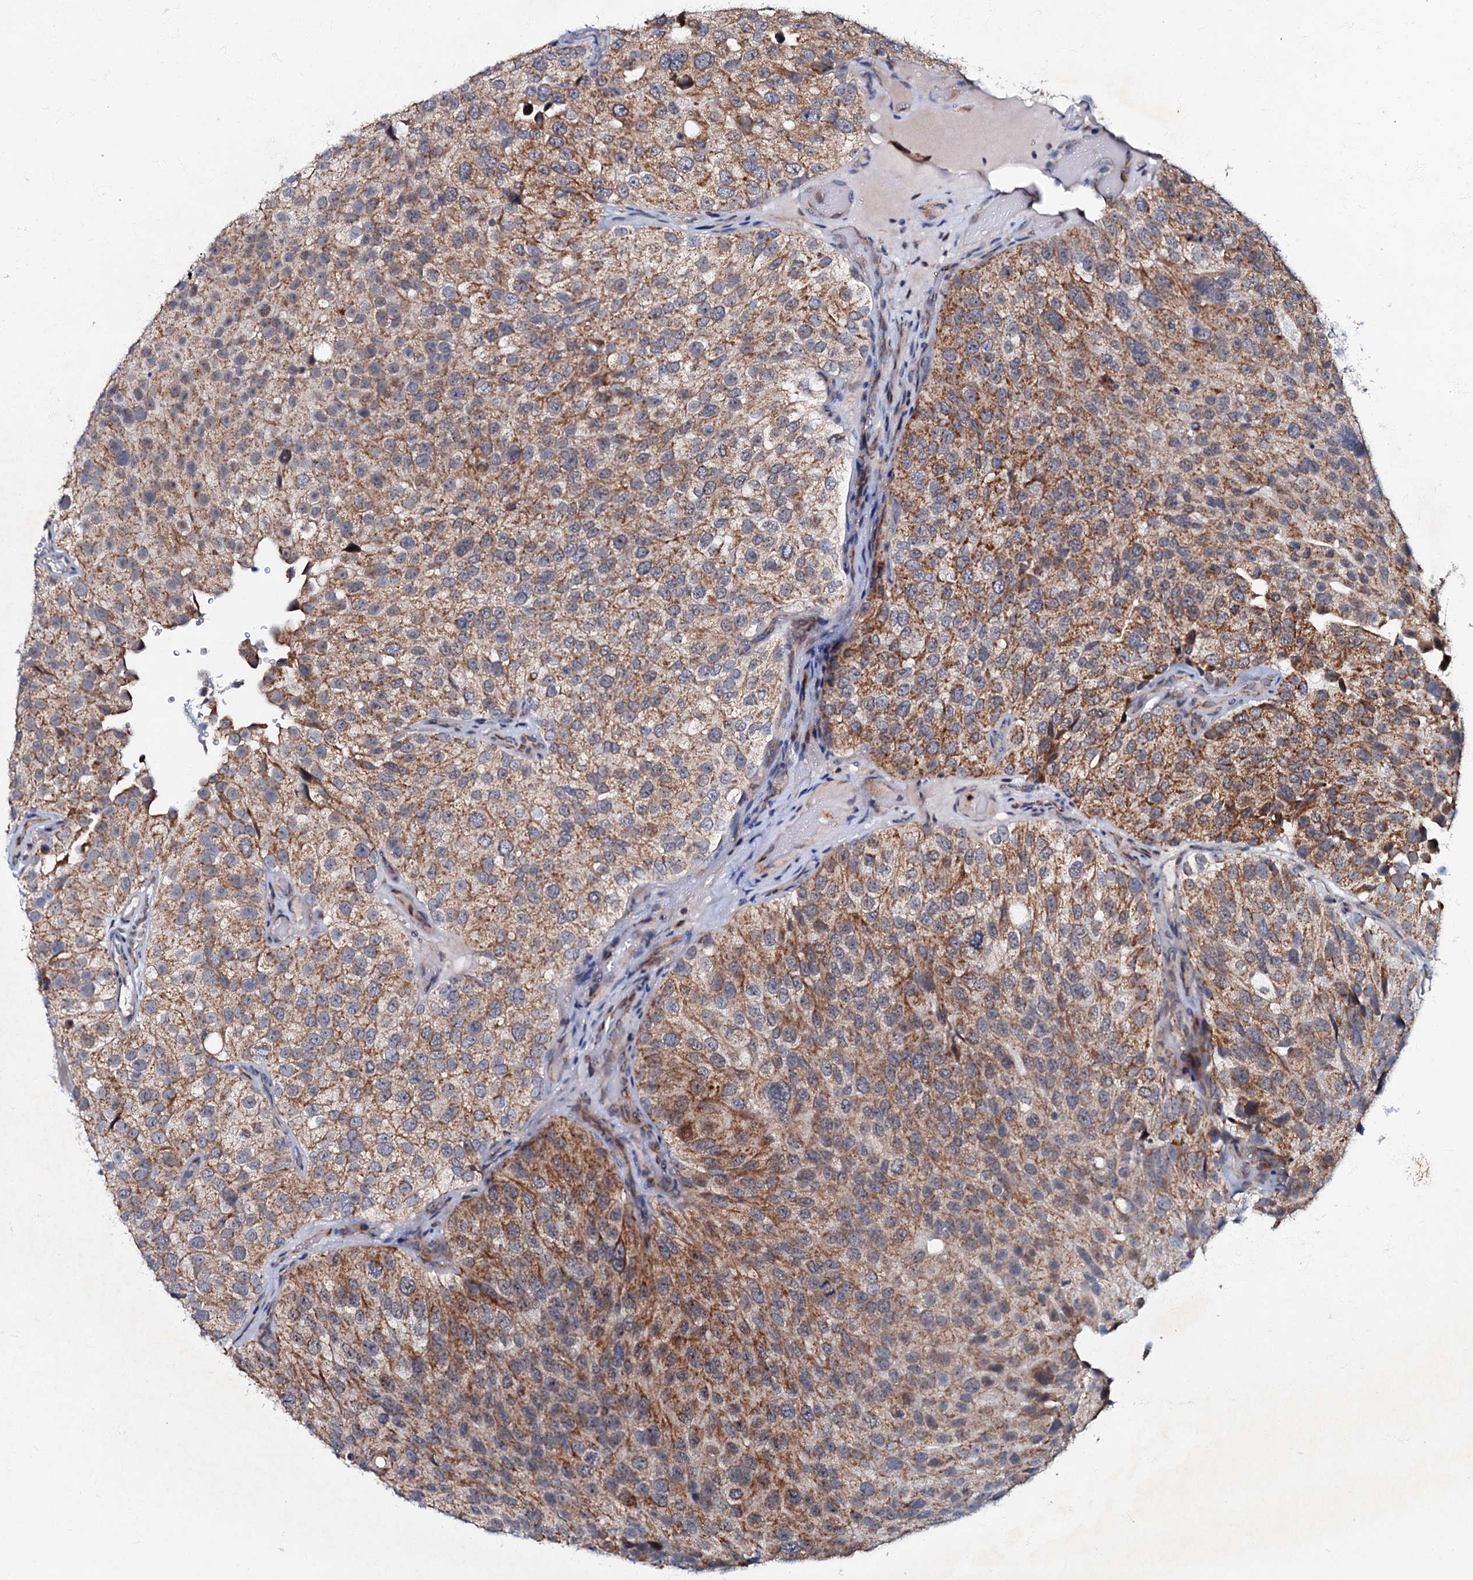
{"staining": {"intensity": "moderate", "quantity": ">75%", "location": "cytoplasmic/membranous"}, "tissue": "urothelial cancer", "cell_type": "Tumor cells", "image_type": "cancer", "snomed": [{"axis": "morphology", "description": "Urothelial carcinoma, Low grade"}, {"axis": "topography", "description": "Urinary bladder"}], "caption": "A brown stain labels moderate cytoplasmic/membranous staining of a protein in urothelial cancer tumor cells.", "gene": "MRPL51", "patient": {"sex": "male", "age": 78}}